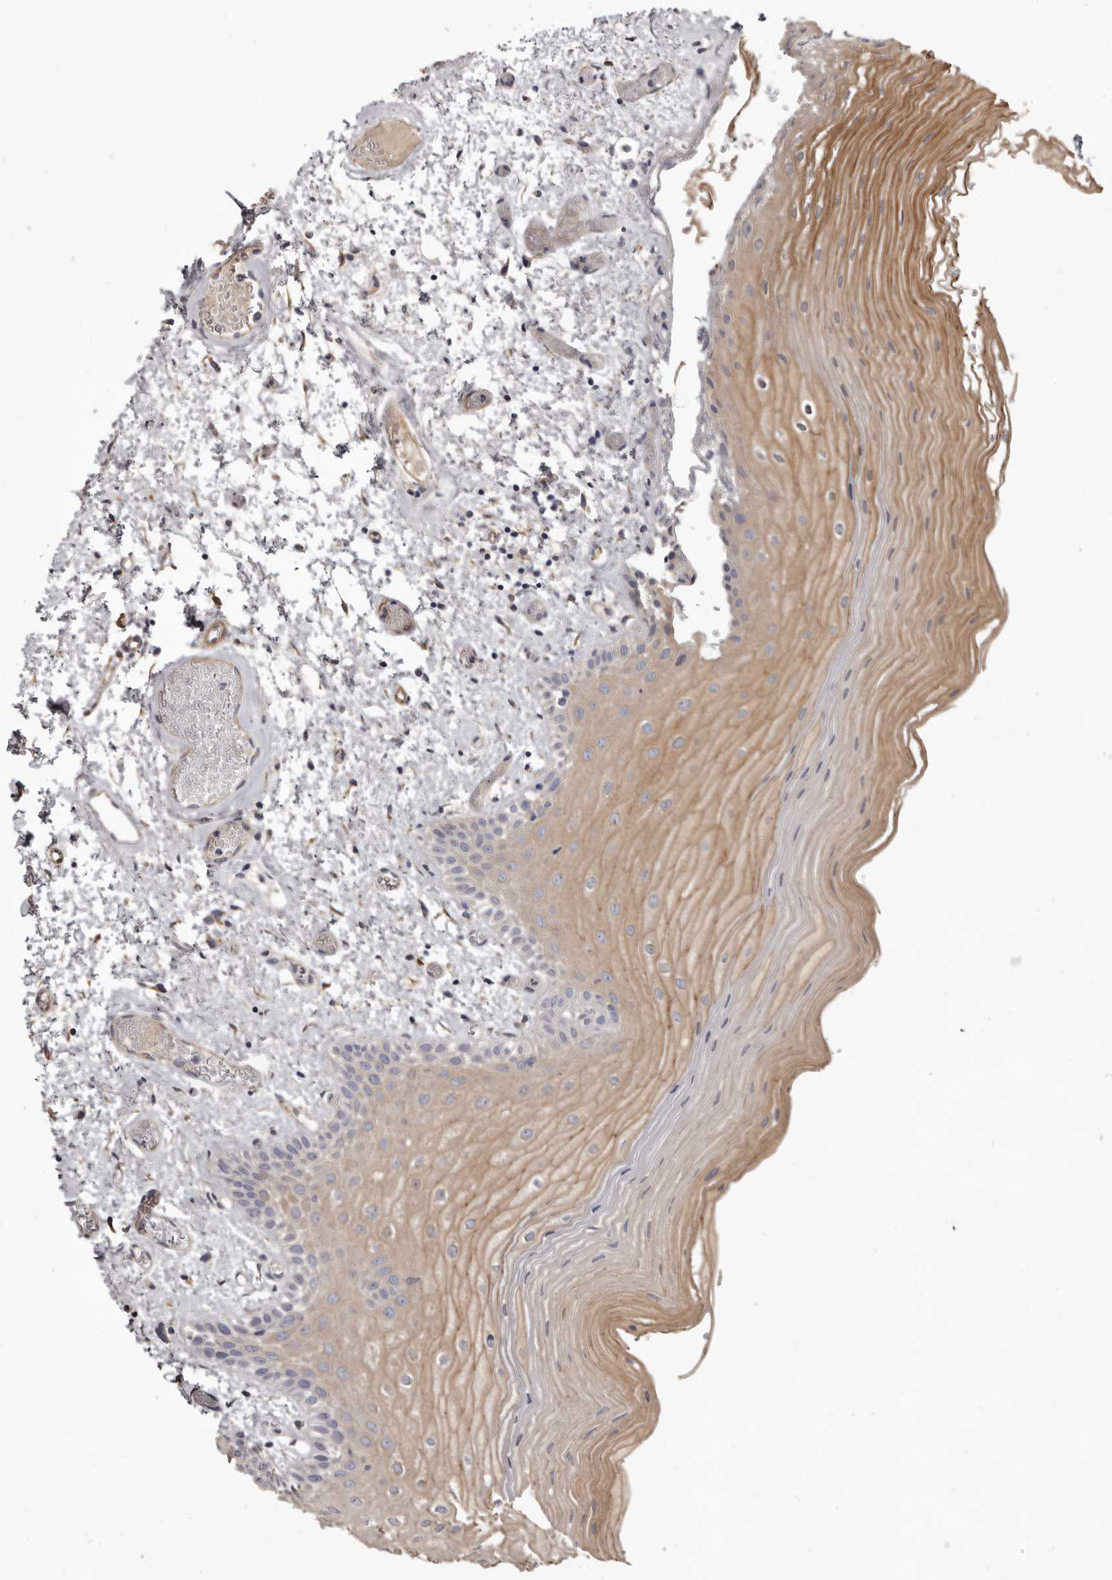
{"staining": {"intensity": "moderate", "quantity": ">75%", "location": "cytoplasmic/membranous"}, "tissue": "oral mucosa", "cell_type": "Squamous epithelial cells", "image_type": "normal", "snomed": [{"axis": "morphology", "description": "Normal tissue, NOS"}, {"axis": "topography", "description": "Oral tissue"}], "caption": "The photomicrograph displays staining of normal oral mucosa, revealing moderate cytoplasmic/membranous protein expression (brown color) within squamous epithelial cells. The staining was performed using DAB to visualize the protein expression in brown, while the nuclei were stained in blue with hematoxylin (Magnification: 20x).", "gene": "CGN", "patient": {"sex": "male", "age": 52}}